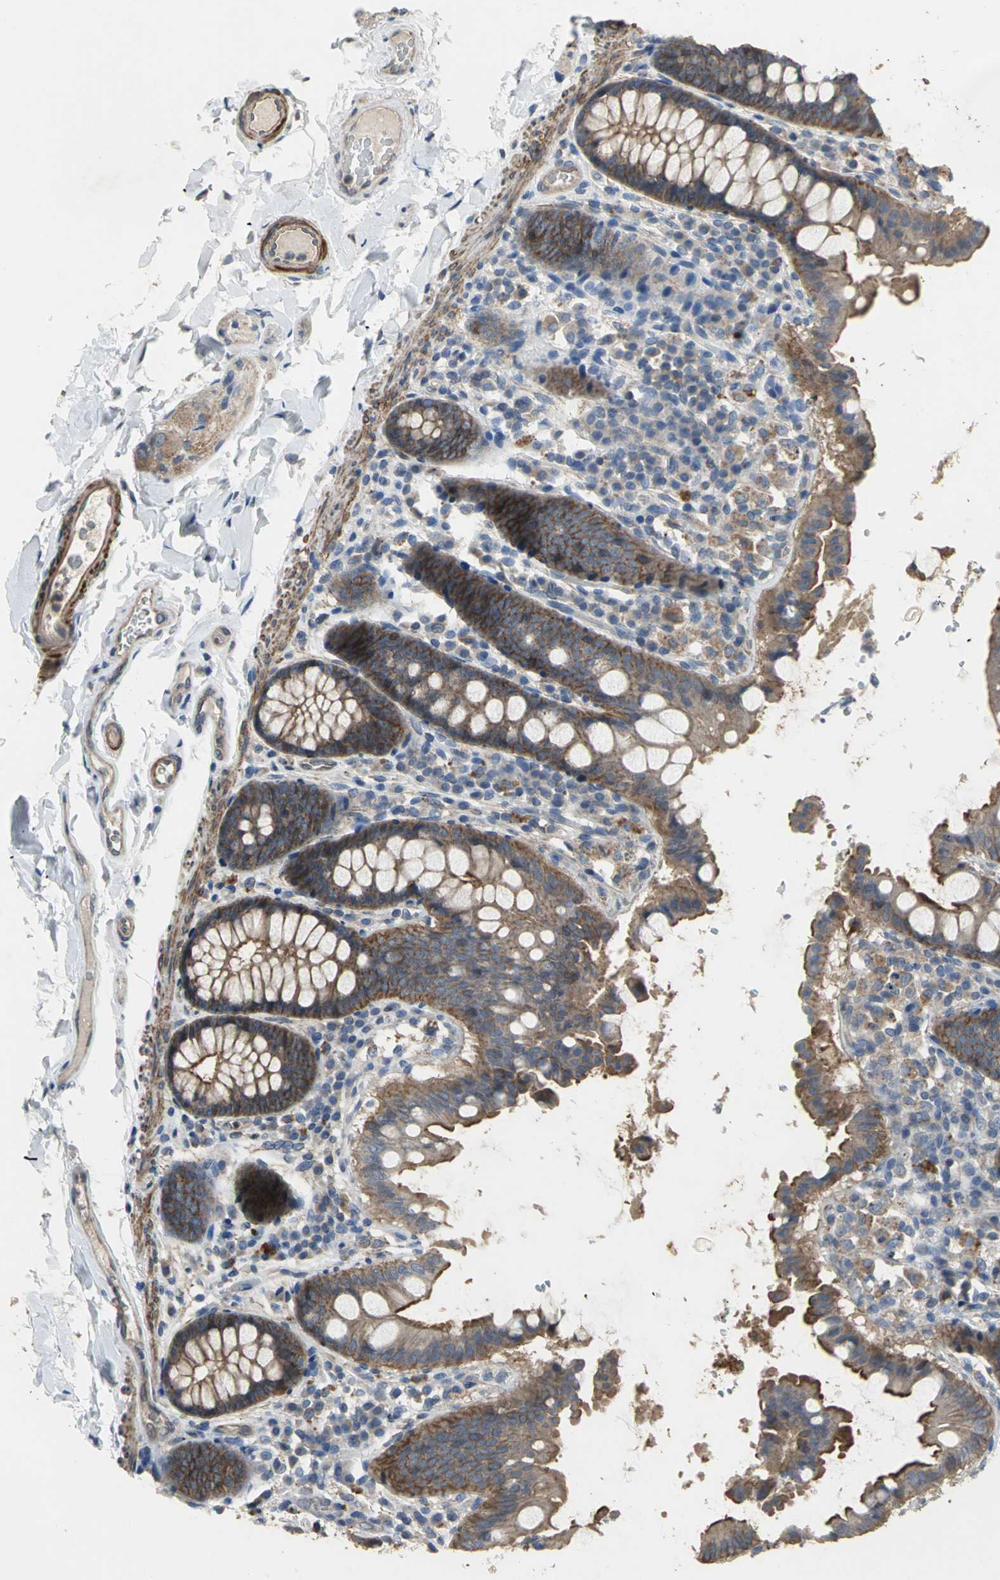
{"staining": {"intensity": "weak", "quantity": ">75%", "location": "cytoplasmic/membranous"}, "tissue": "colon", "cell_type": "Endothelial cells", "image_type": "normal", "snomed": [{"axis": "morphology", "description": "Normal tissue, NOS"}, {"axis": "topography", "description": "Colon"}], "caption": "A brown stain highlights weak cytoplasmic/membranous positivity of a protein in endothelial cells of normal human colon.", "gene": "MET", "patient": {"sex": "female", "age": 61}}